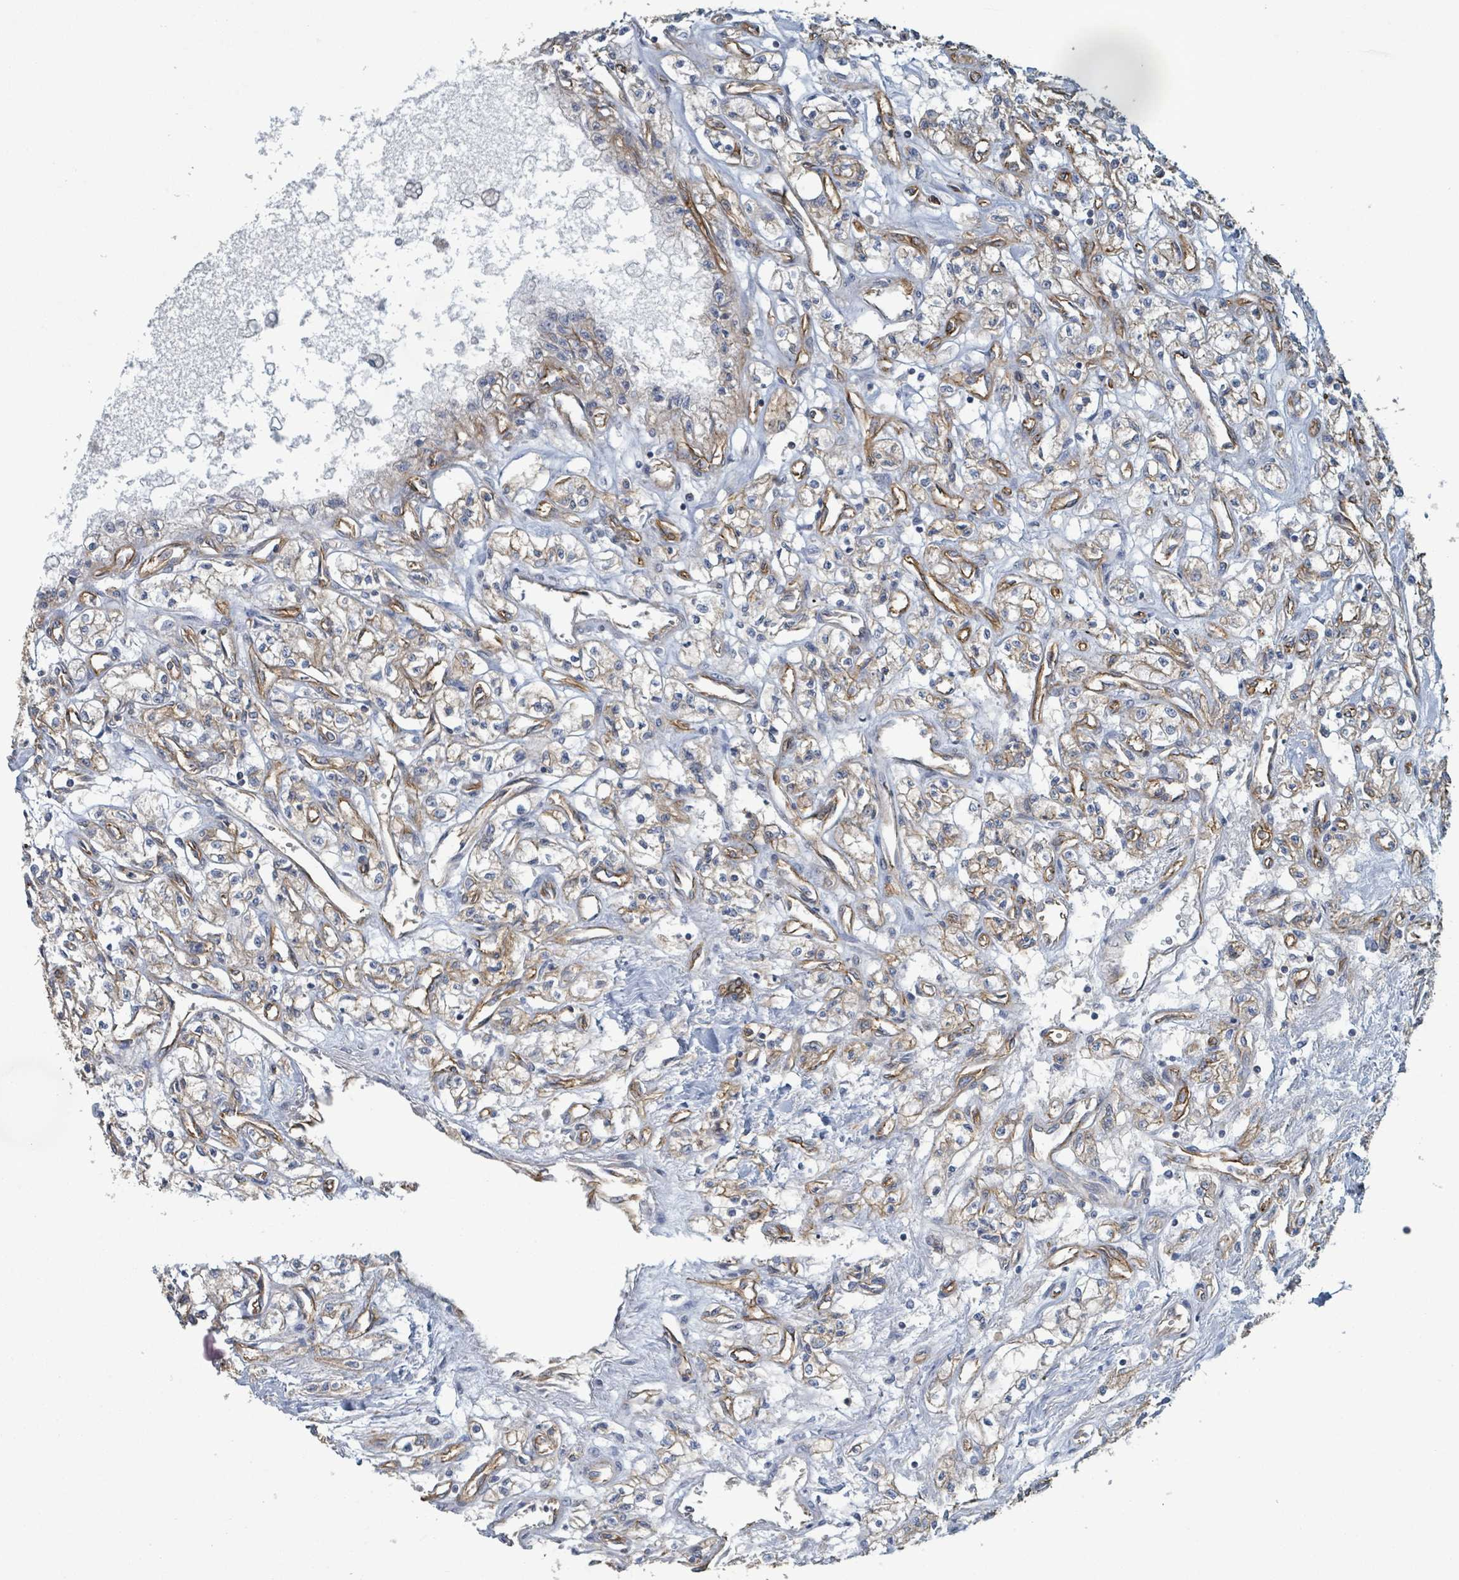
{"staining": {"intensity": "negative", "quantity": "none", "location": "none"}, "tissue": "renal cancer", "cell_type": "Tumor cells", "image_type": "cancer", "snomed": [{"axis": "morphology", "description": "Adenocarcinoma, NOS"}, {"axis": "topography", "description": "Kidney"}], "caption": "The micrograph reveals no significant expression in tumor cells of renal cancer. (Immunohistochemistry (ihc), brightfield microscopy, high magnification).", "gene": "LDOC1", "patient": {"sex": "male", "age": 56}}